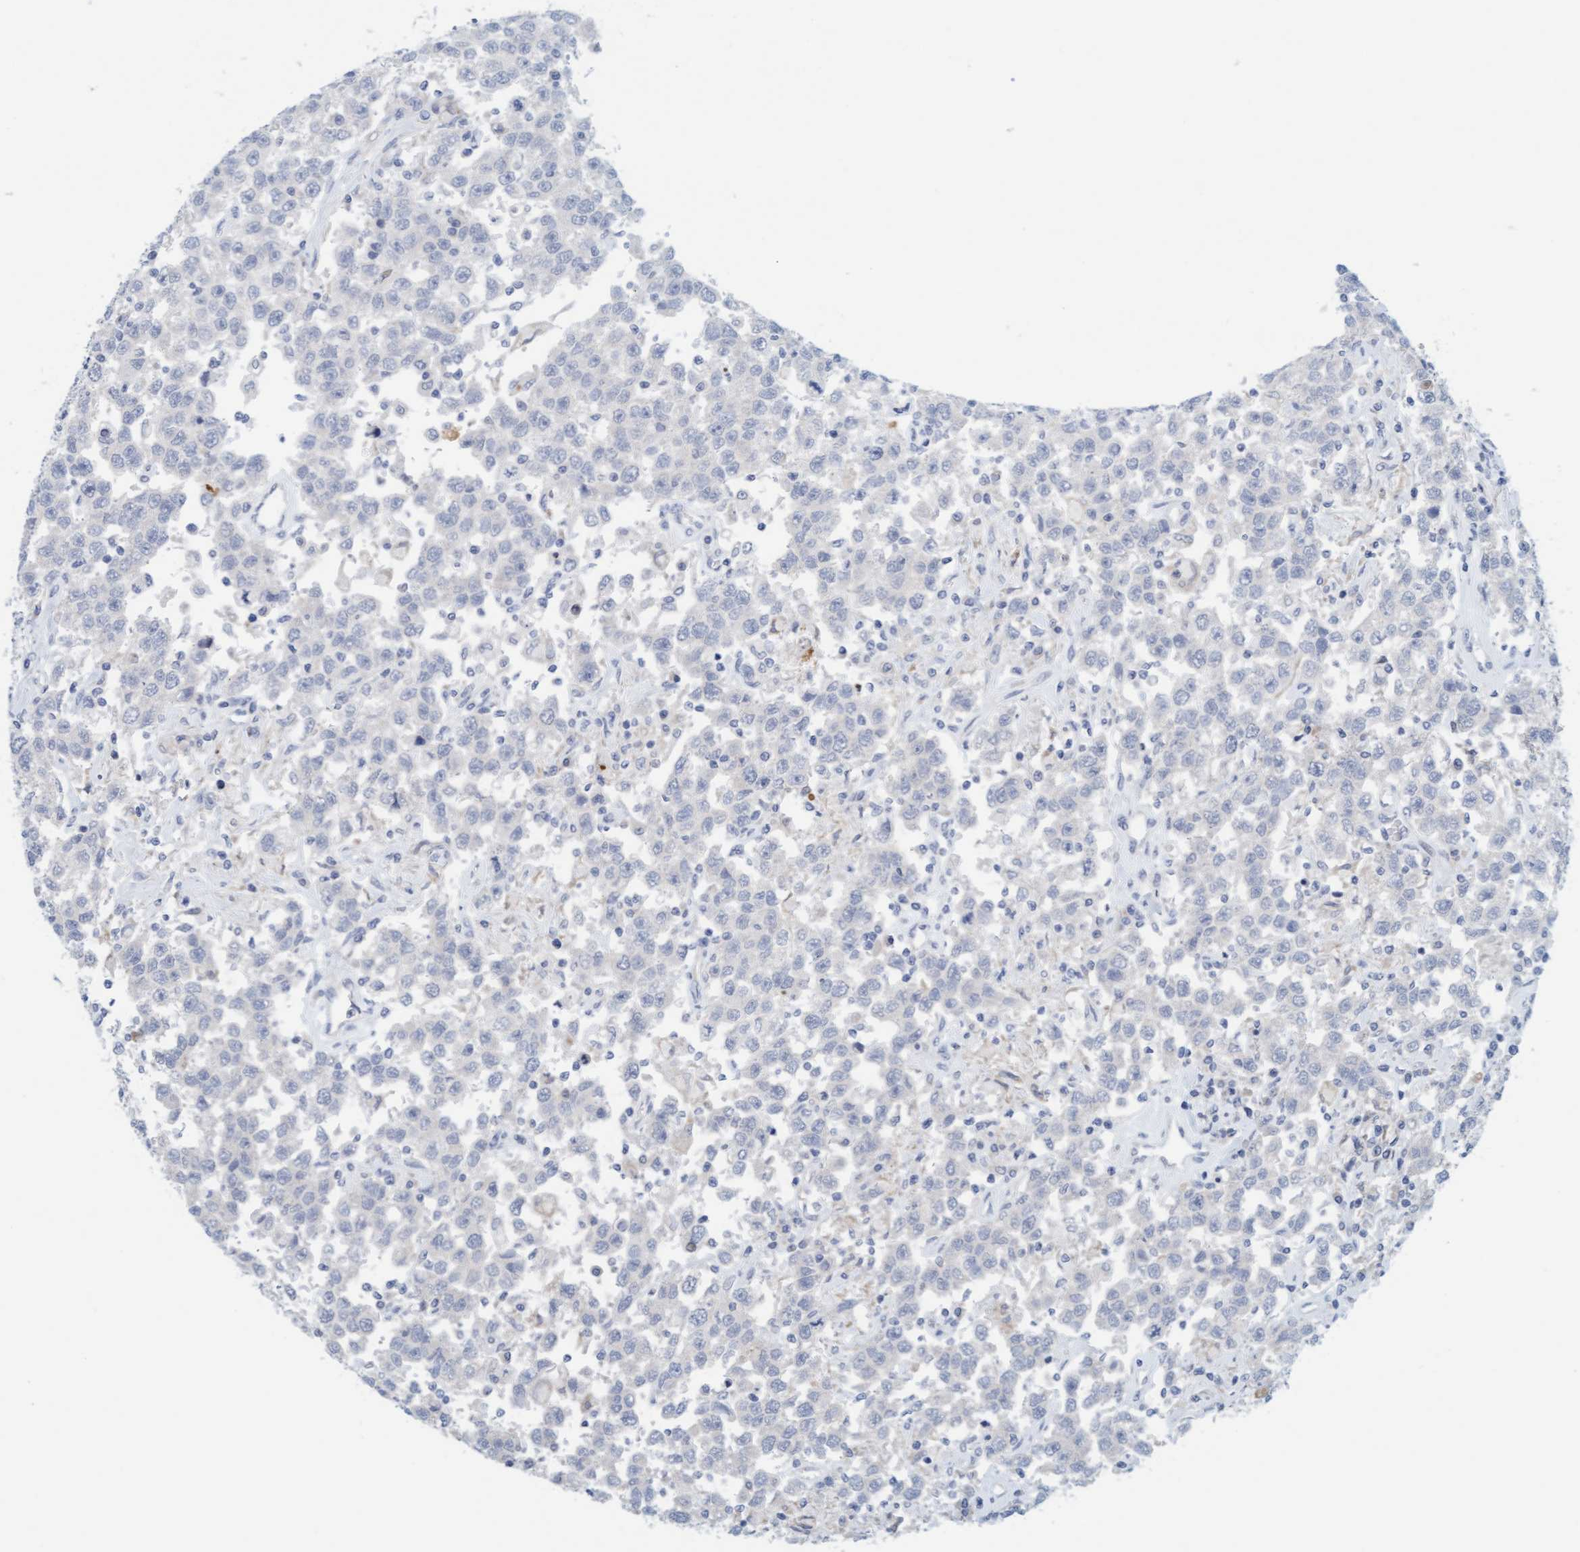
{"staining": {"intensity": "negative", "quantity": "none", "location": "none"}, "tissue": "testis cancer", "cell_type": "Tumor cells", "image_type": "cancer", "snomed": [{"axis": "morphology", "description": "Seminoma, NOS"}, {"axis": "topography", "description": "Testis"}], "caption": "Testis seminoma was stained to show a protein in brown. There is no significant staining in tumor cells.", "gene": "CPA3", "patient": {"sex": "male", "age": 41}}